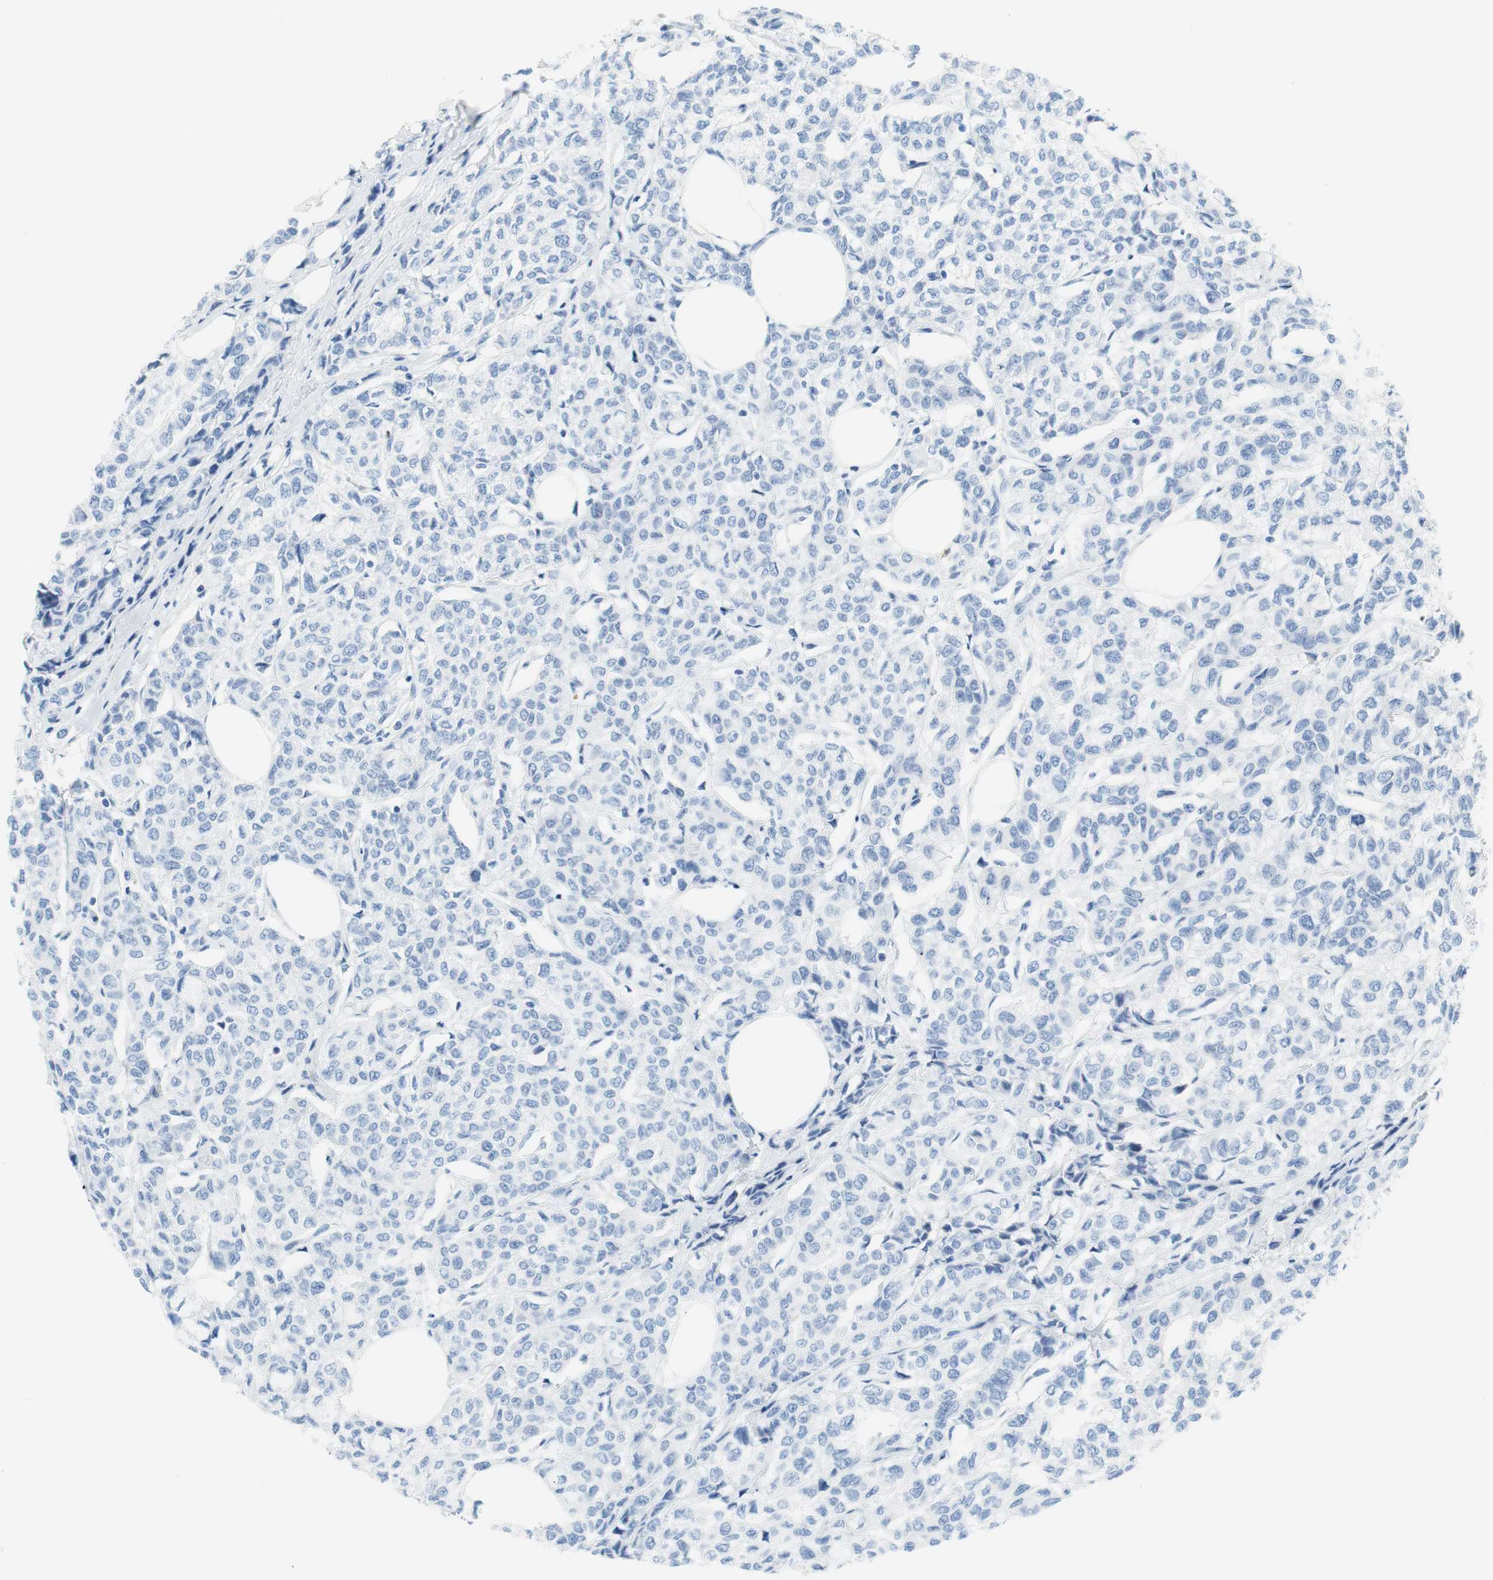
{"staining": {"intensity": "negative", "quantity": "none", "location": "none"}, "tissue": "breast cancer", "cell_type": "Tumor cells", "image_type": "cancer", "snomed": [{"axis": "morphology", "description": "Lobular carcinoma"}, {"axis": "topography", "description": "Breast"}], "caption": "Immunohistochemistry of human breast cancer demonstrates no positivity in tumor cells.", "gene": "MYH1", "patient": {"sex": "female", "age": 60}}